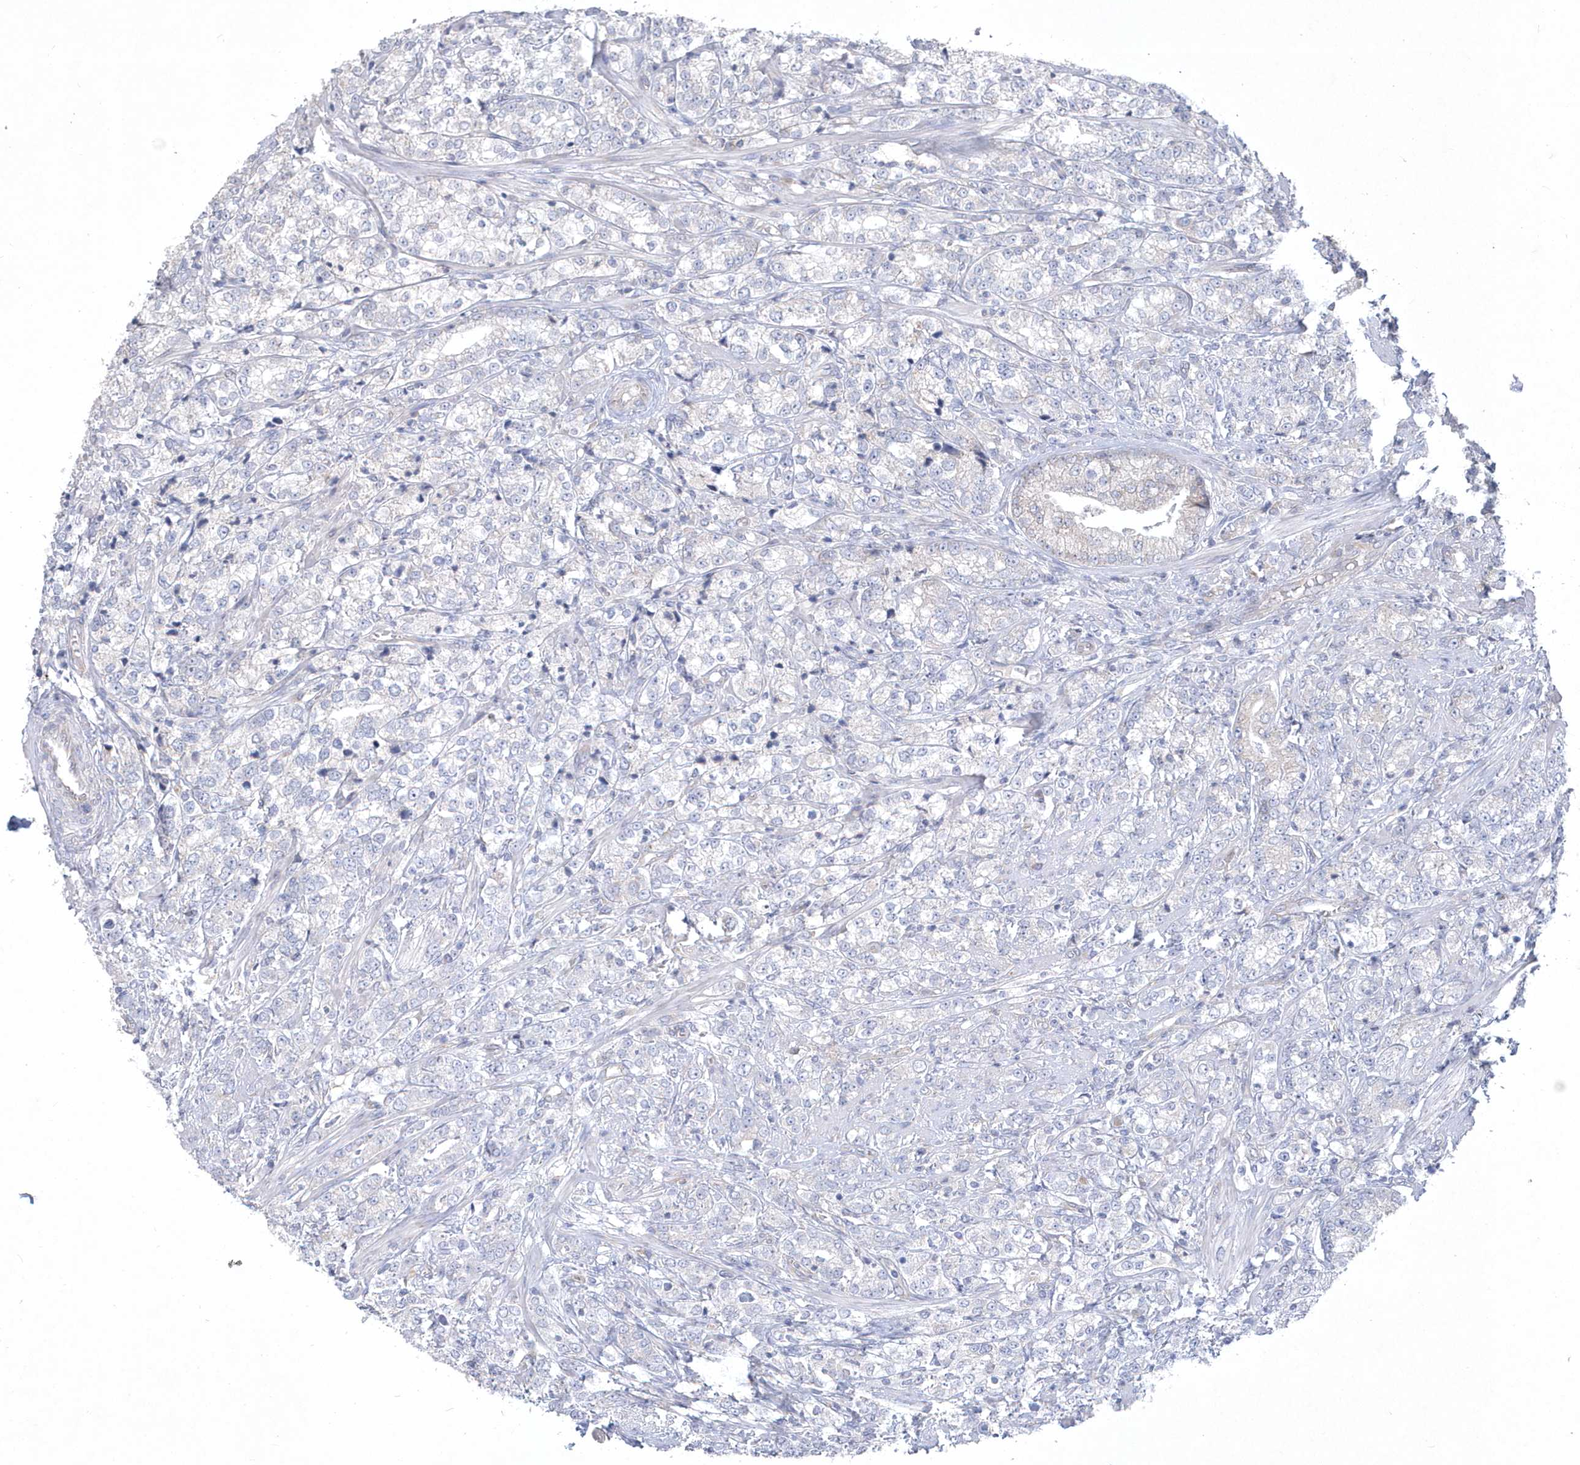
{"staining": {"intensity": "negative", "quantity": "none", "location": "none"}, "tissue": "prostate cancer", "cell_type": "Tumor cells", "image_type": "cancer", "snomed": [{"axis": "morphology", "description": "Adenocarcinoma, High grade"}, {"axis": "topography", "description": "Prostate"}], "caption": "This is an immunohistochemistry histopathology image of human prostate cancer. There is no positivity in tumor cells.", "gene": "DGAT1", "patient": {"sex": "male", "age": 69}}